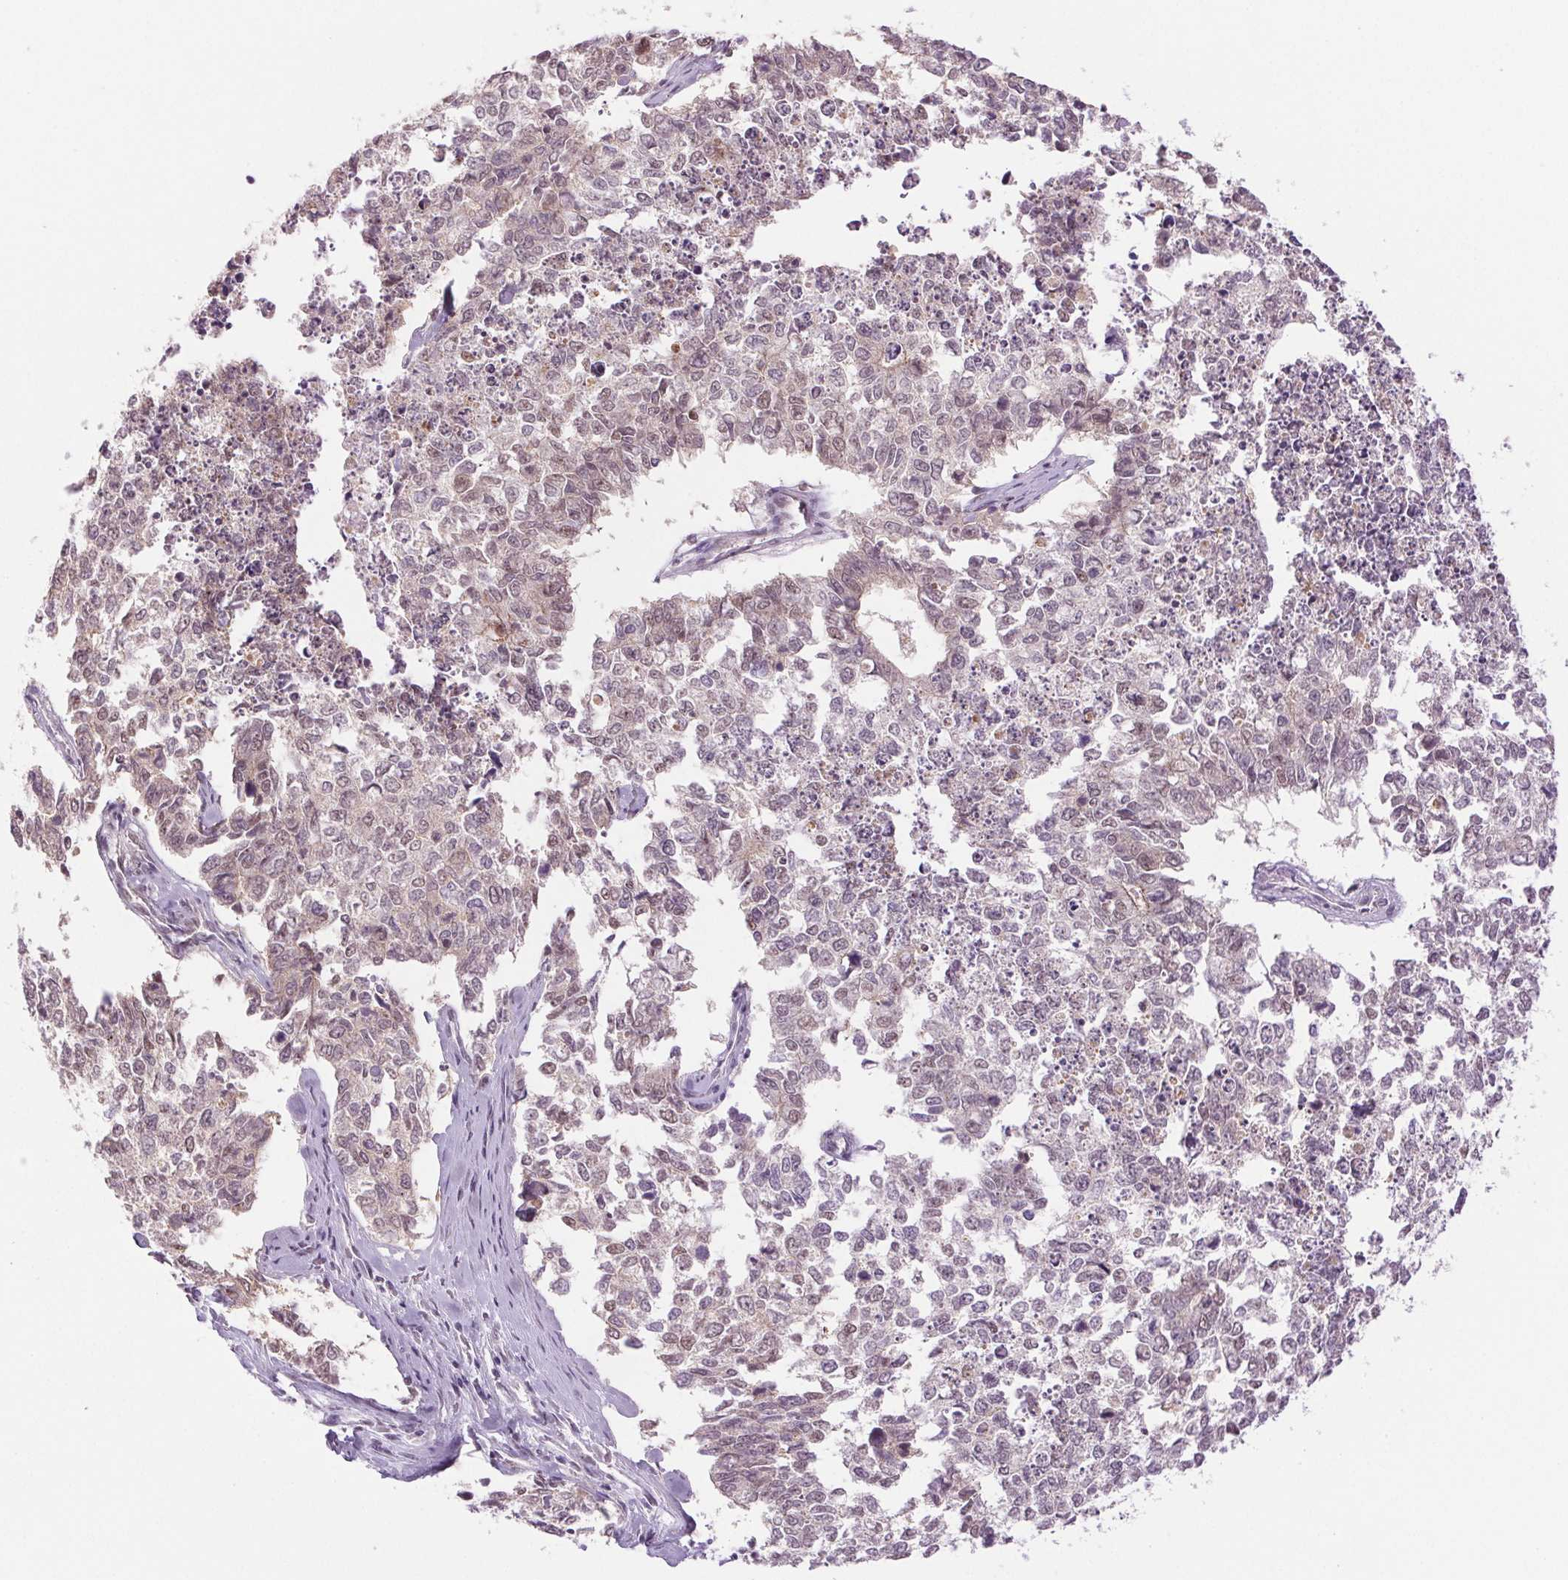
{"staining": {"intensity": "weak", "quantity": "25%-75%", "location": "nuclear"}, "tissue": "cervical cancer", "cell_type": "Tumor cells", "image_type": "cancer", "snomed": [{"axis": "morphology", "description": "Adenocarcinoma, NOS"}, {"axis": "topography", "description": "Cervix"}], "caption": "DAB (3,3'-diaminobenzidine) immunohistochemical staining of cervical cancer demonstrates weak nuclear protein positivity in approximately 25%-75% of tumor cells. The protein of interest is stained brown, and the nuclei are stained in blue (DAB (3,3'-diaminobenzidine) IHC with brightfield microscopy, high magnification).", "gene": "RPRD1B", "patient": {"sex": "female", "age": 63}}